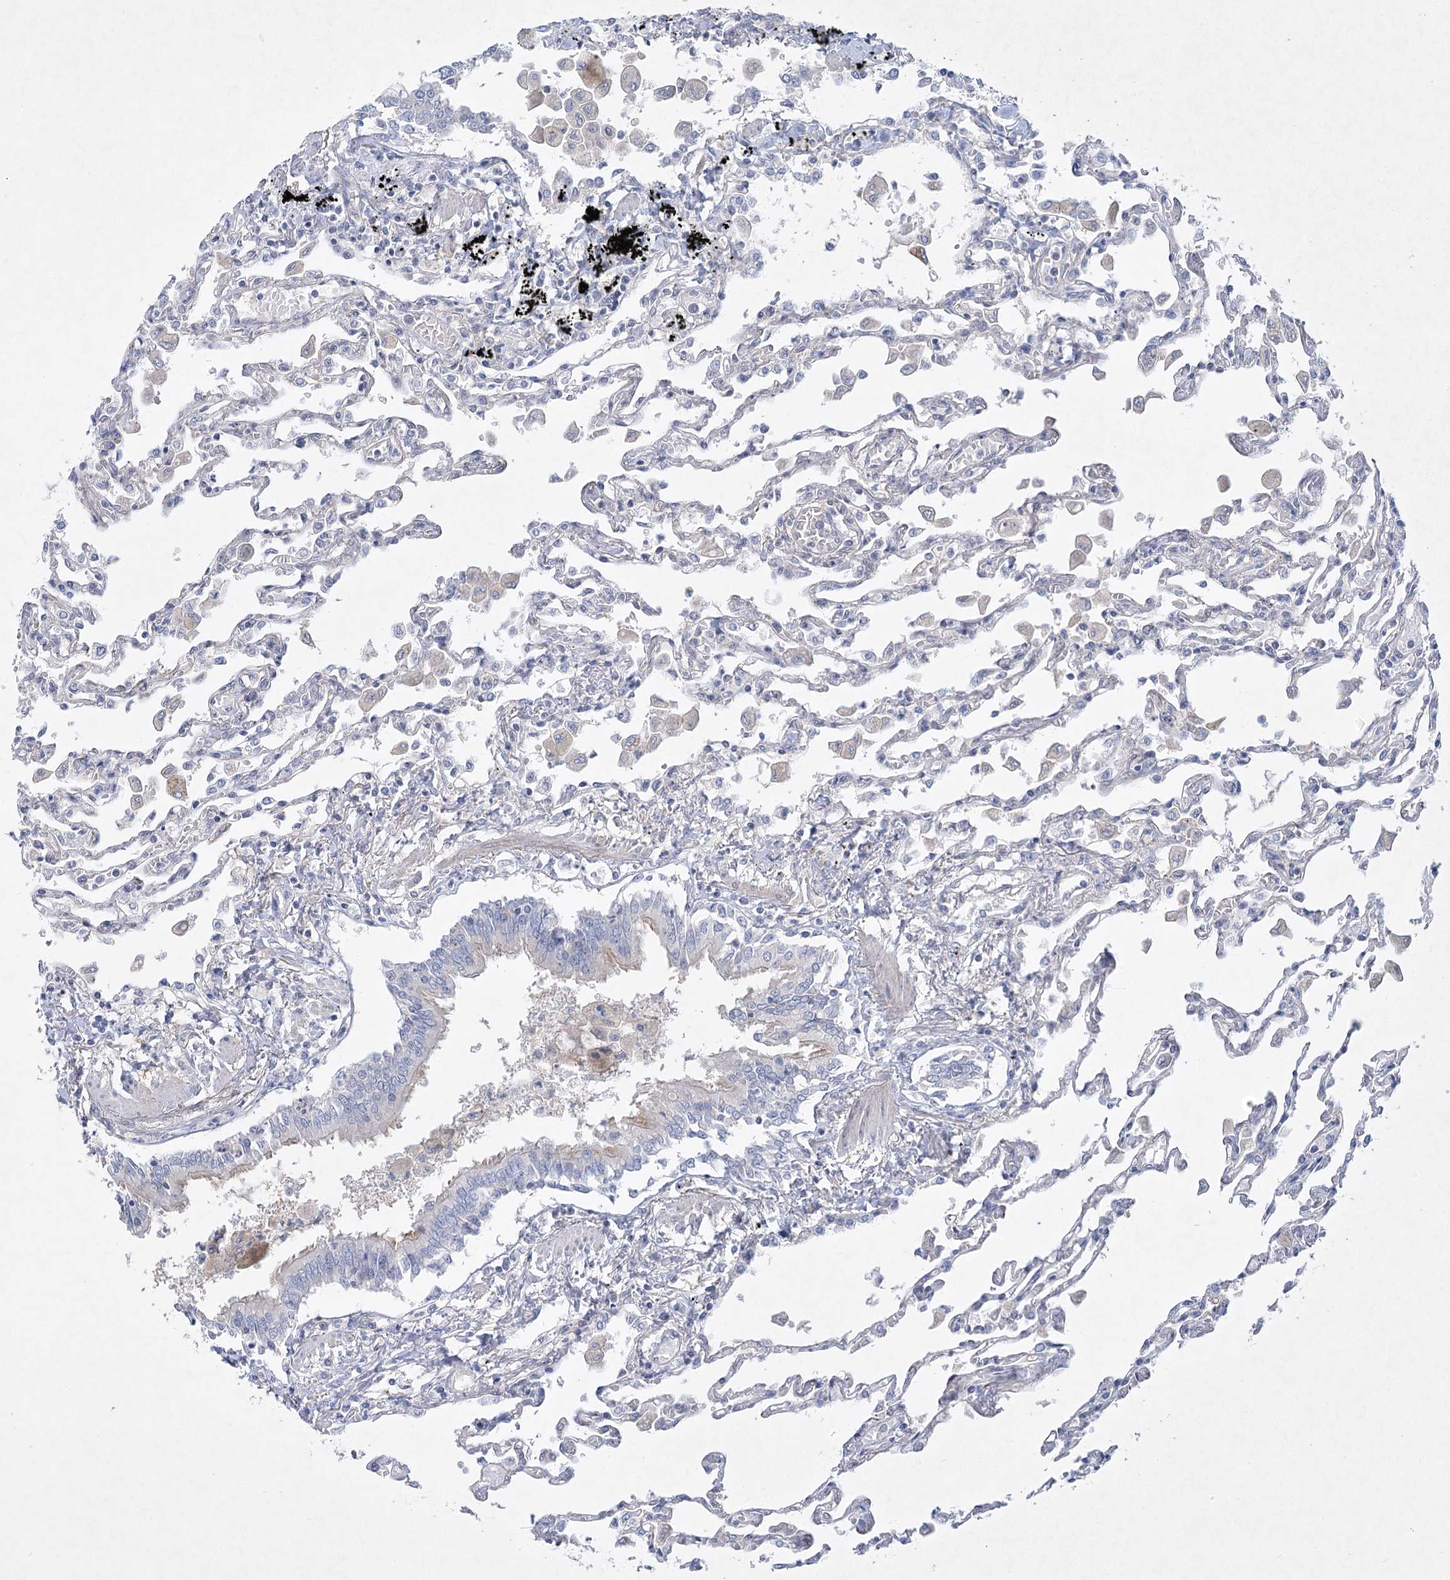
{"staining": {"intensity": "weak", "quantity": "<25%", "location": "cytoplasmic/membranous"}, "tissue": "lung", "cell_type": "Alveolar cells", "image_type": "normal", "snomed": [{"axis": "morphology", "description": "Normal tissue, NOS"}, {"axis": "topography", "description": "Bronchus"}, {"axis": "topography", "description": "Lung"}], "caption": "Alveolar cells show no significant staining in benign lung. (DAB IHC with hematoxylin counter stain).", "gene": "AAMDC", "patient": {"sex": "female", "age": 49}}